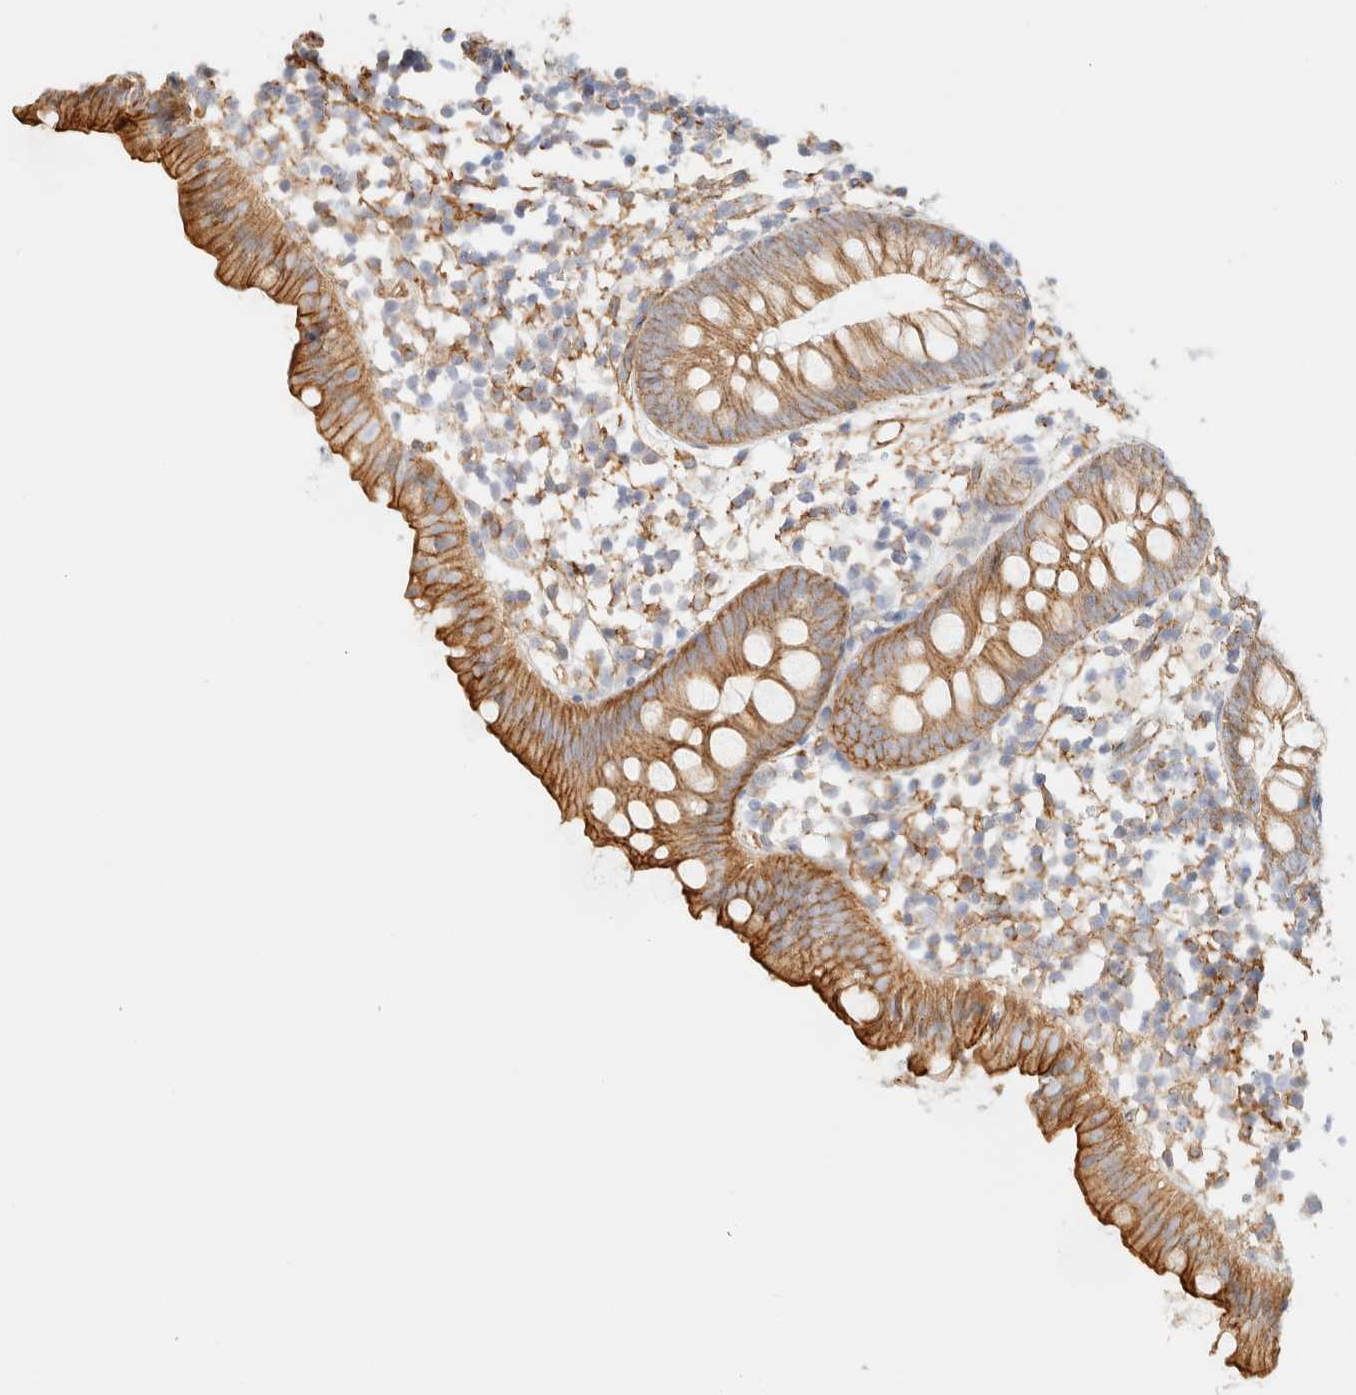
{"staining": {"intensity": "moderate", "quantity": ">75%", "location": "cytoplasmic/membranous"}, "tissue": "appendix", "cell_type": "Glandular cells", "image_type": "normal", "snomed": [{"axis": "morphology", "description": "Normal tissue, NOS"}, {"axis": "topography", "description": "Appendix"}], "caption": "Normal appendix displays moderate cytoplasmic/membranous positivity in about >75% of glandular cells.", "gene": "CYB5R4", "patient": {"sex": "female", "age": 20}}